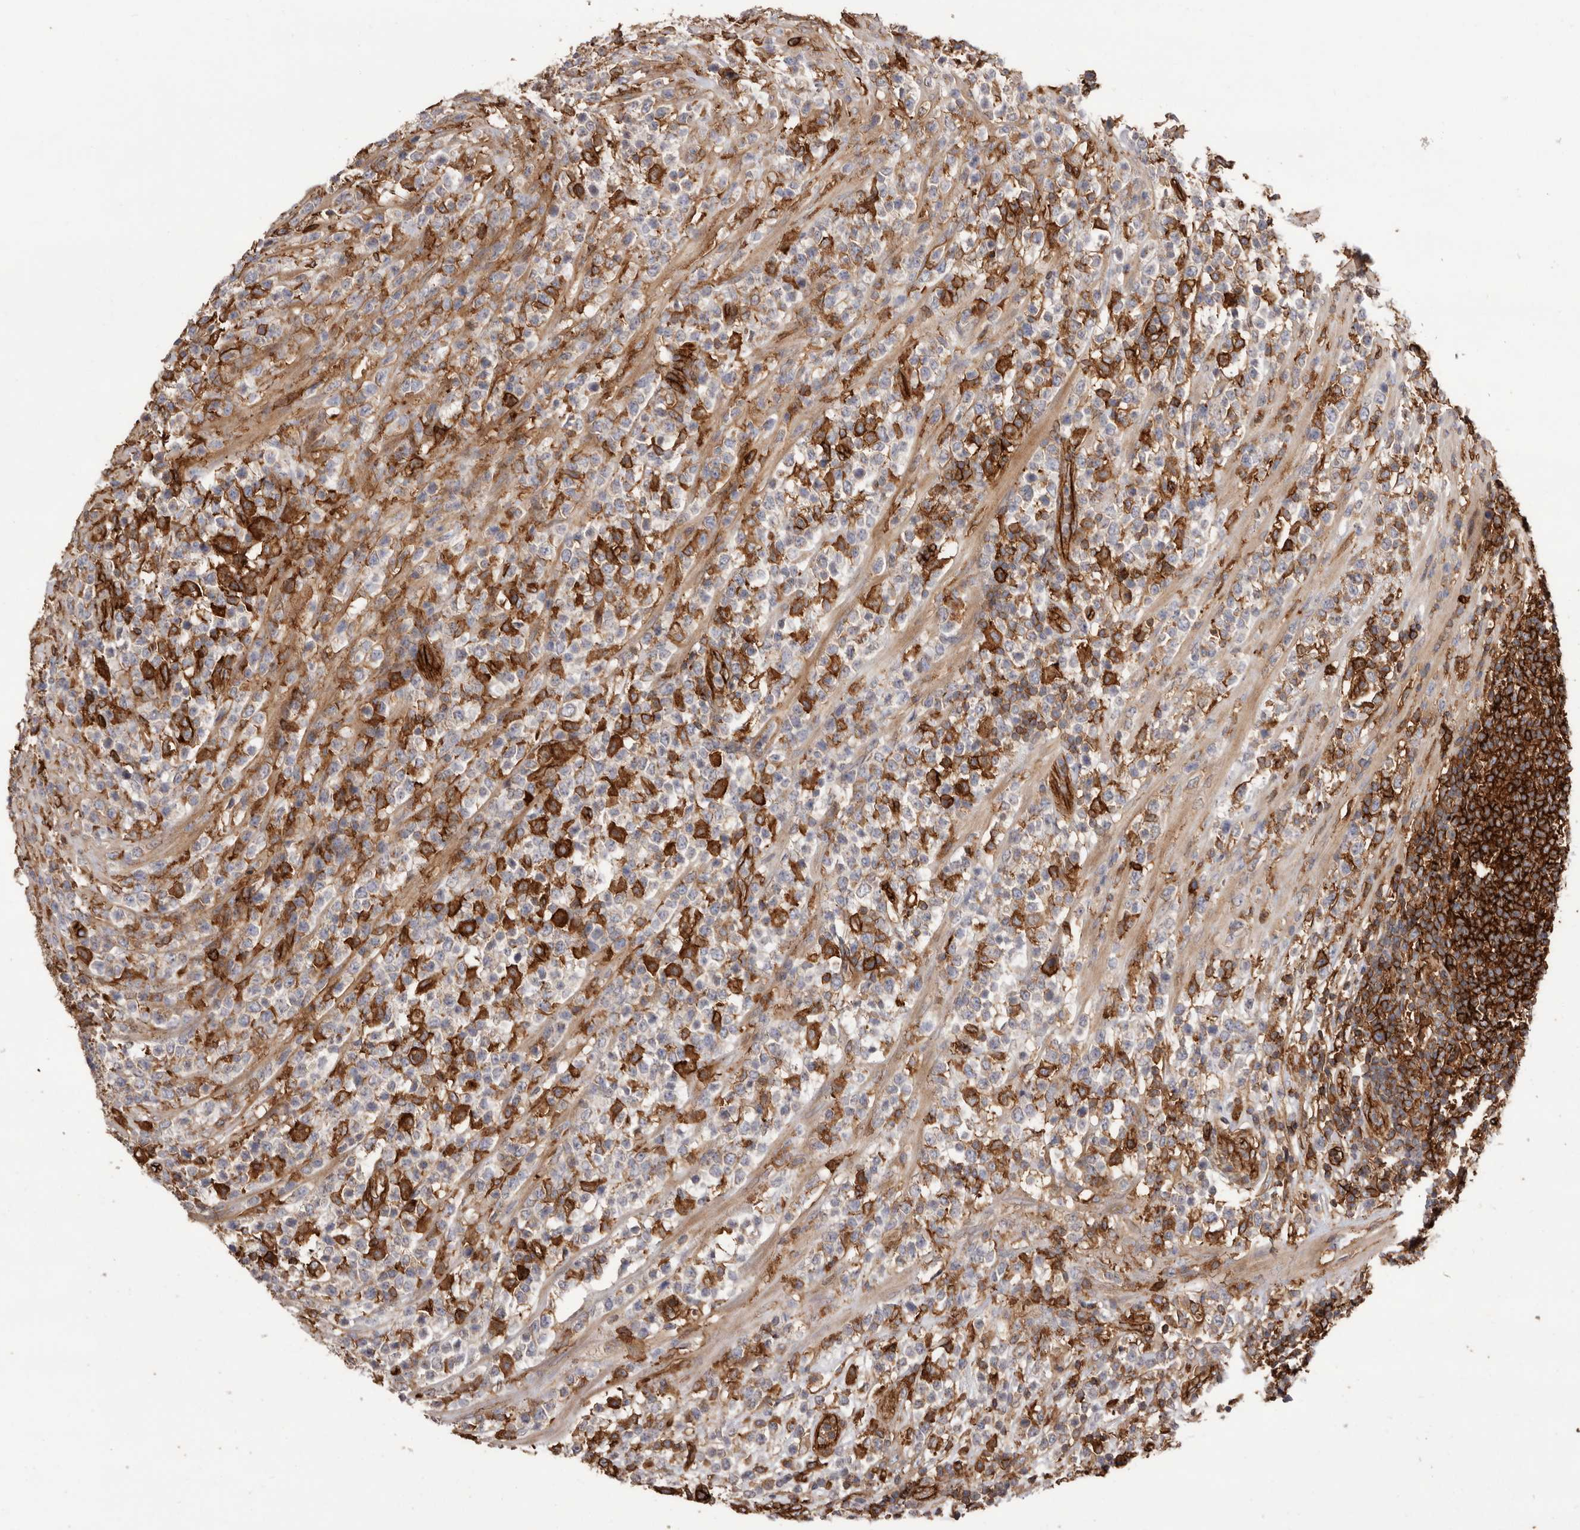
{"staining": {"intensity": "strong", "quantity": "<25%", "location": "cytoplasmic/membranous"}, "tissue": "lymphoma", "cell_type": "Tumor cells", "image_type": "cancer", "snomed": [{"axis": "morphology", "description": "Malignant lymphoma, non-Hodgkin's type, High grade"}, {"axis": "topography", "description": "Colon"}], "caption": "IHC micrograph of lymphoma stained for a protein (brown), which displays medium levels of strong cytoplasmic/membranous expression in about <25% of tumor cells.", "gene": "MMACHC", "patient": {"sex": "female", "age": 53}}